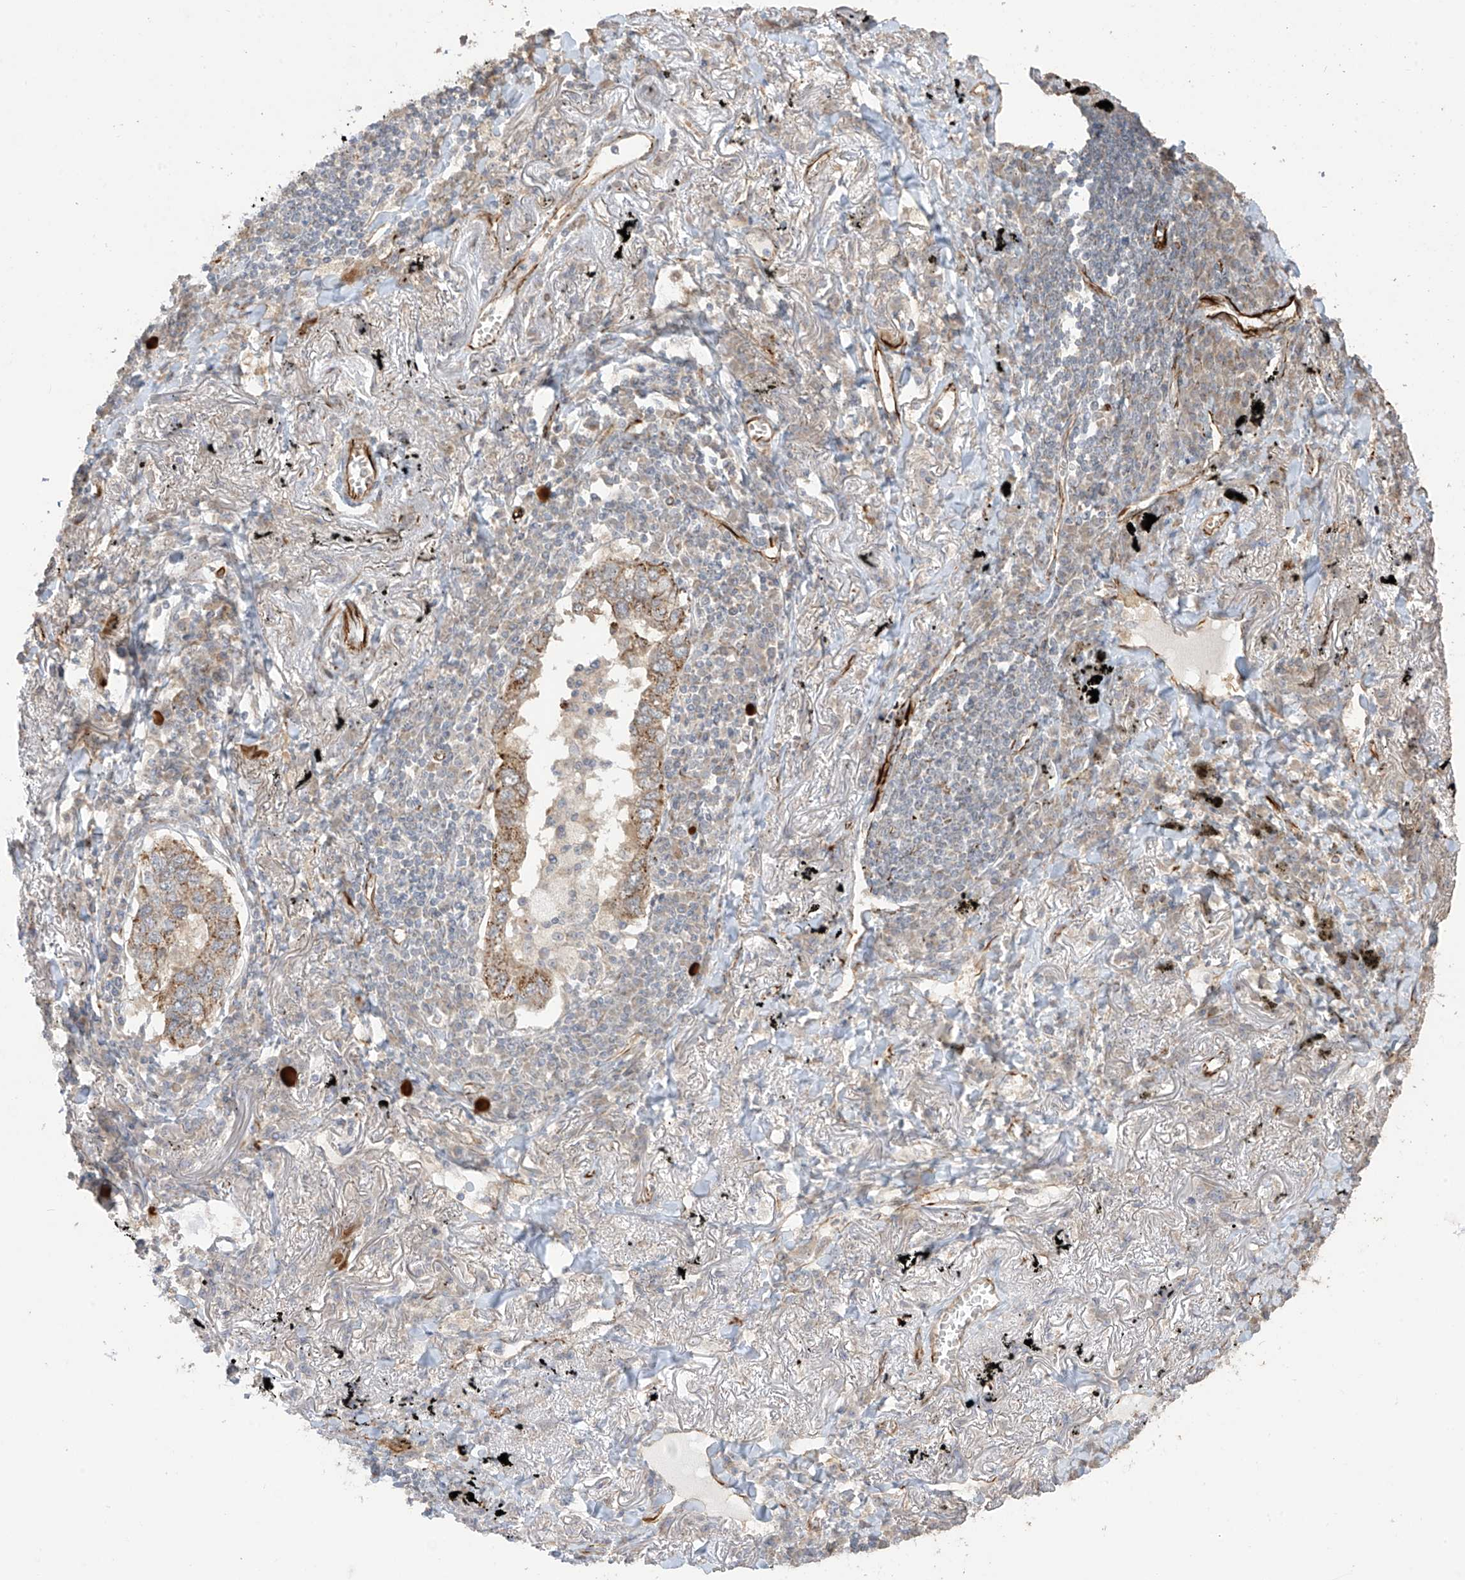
{"staining": {"intensity": "moderate", "quantity": ">75%", "location": "cytoplasmic/membranous"}, "tissue": "lung cancer", "cell_type": "Tumor cells", "image_type": "cancer", "snomed": [{"axis": "morphology", "description": "Adenocarcinoma, NOS"}, {"axis": "topography", "description": "Lung"}], "caption": "A high-resolution histopathology image shows immunohistochemistry staining of adenocarcinoma (lung), which demonstrates moderate cytoplasmic/membranous positivity in about >75% of tumor cells.", "gene": "DCDC2", "patient": {"sex": "male", "age": 65}}